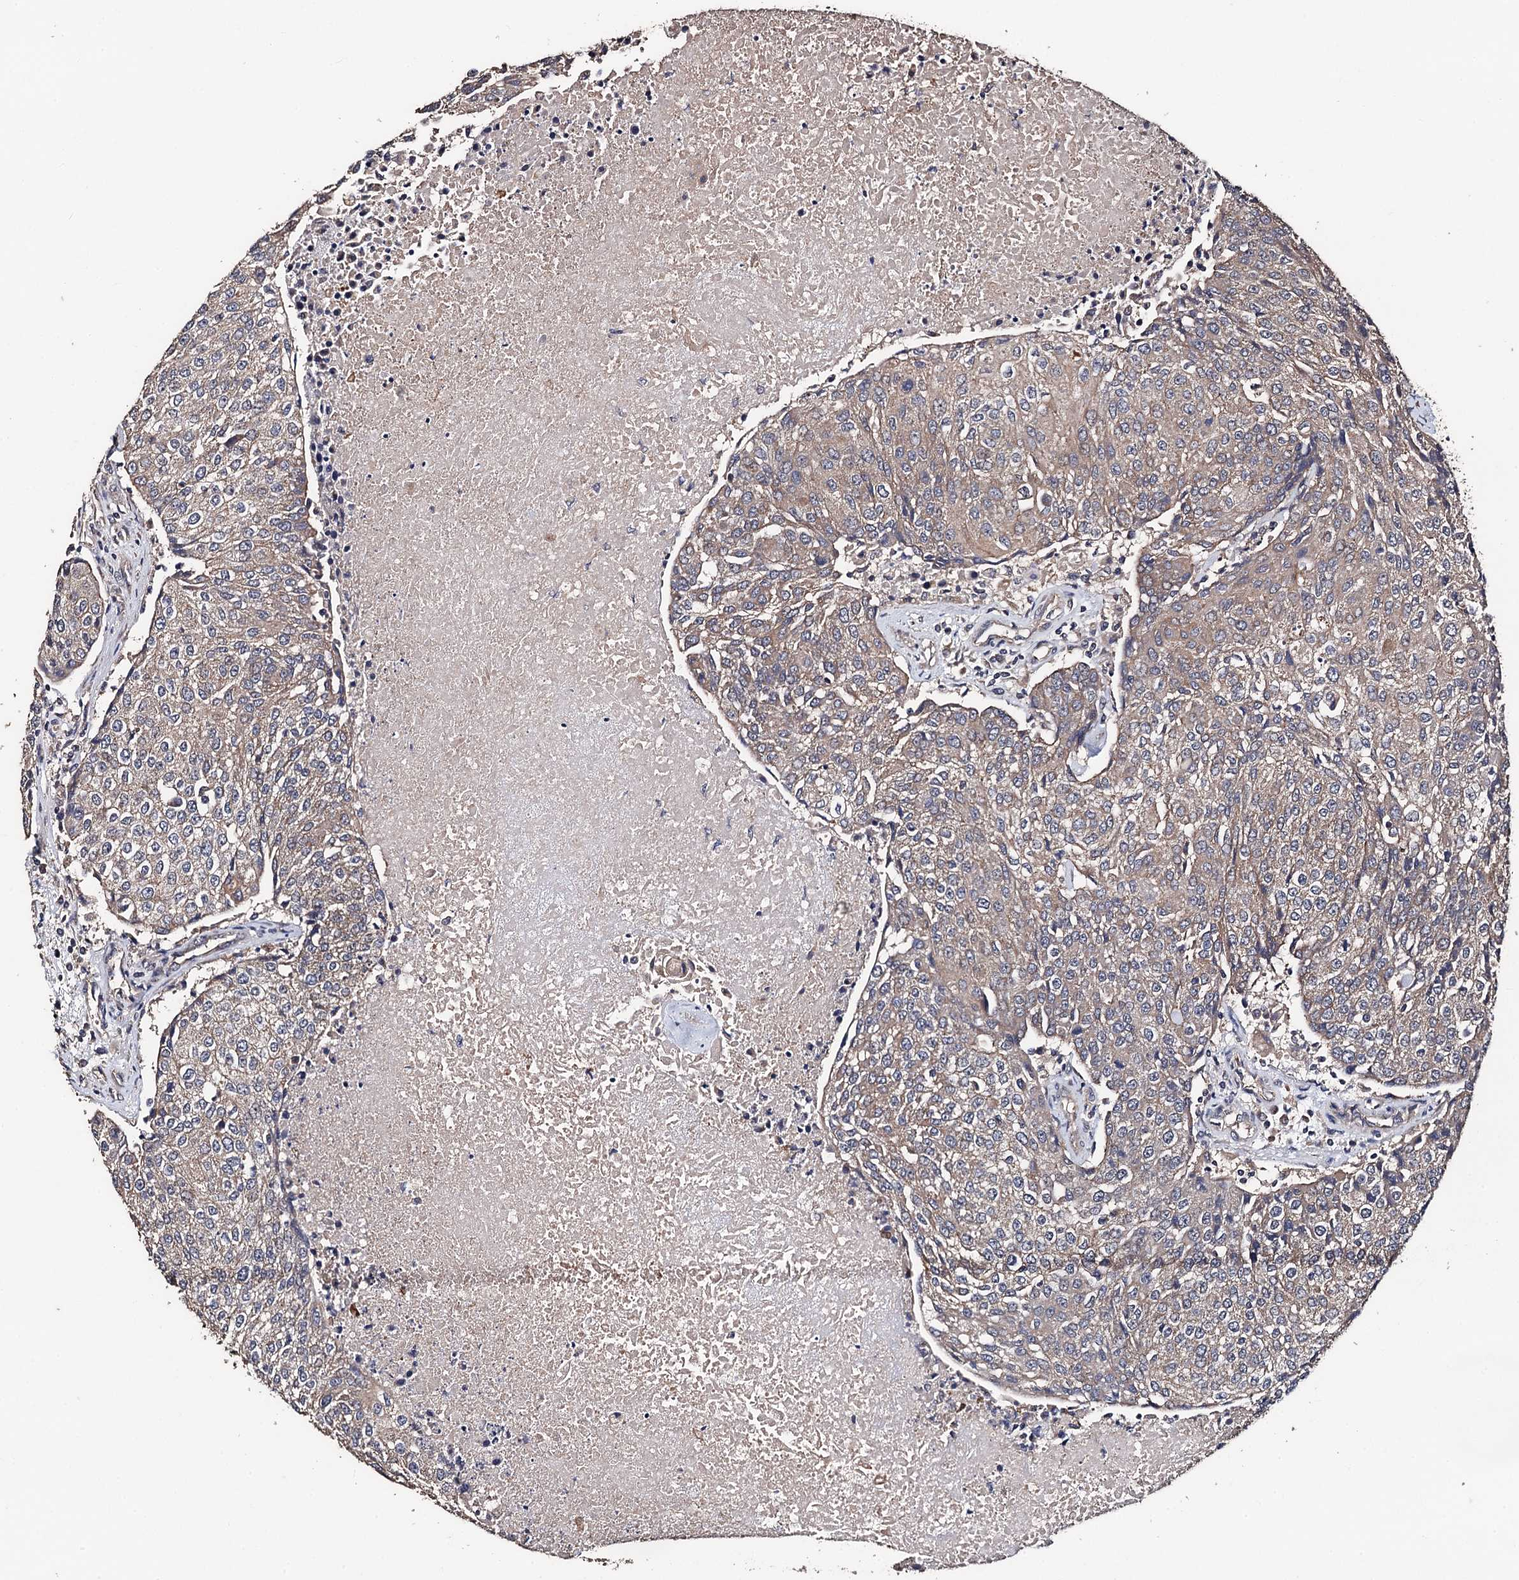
{"staining": {"intensity": "weak", "quantity": ">75%", "location": "cytoplasmic/membranous"}, "tissue": "urothelial cancer", "cell_type": "Tumor cells", "image_type": "cancer", "snomed": [{"axis": "morphology", "description": "Urothelial carcinoma, High grade"}, {"axis": "topography", "description": "Urinary bladder"}], "caption": "Immunohistochemical staining of urothelial carcinoma (high-grade) shows weak cytoplasmic/membranous protein positivity in approximately >75% of tumor cells. (DAB IHC with brightfield microscopy, high magnification).", "gene": "PPTC7", "patient": {"sex": "female", "age": 85}}